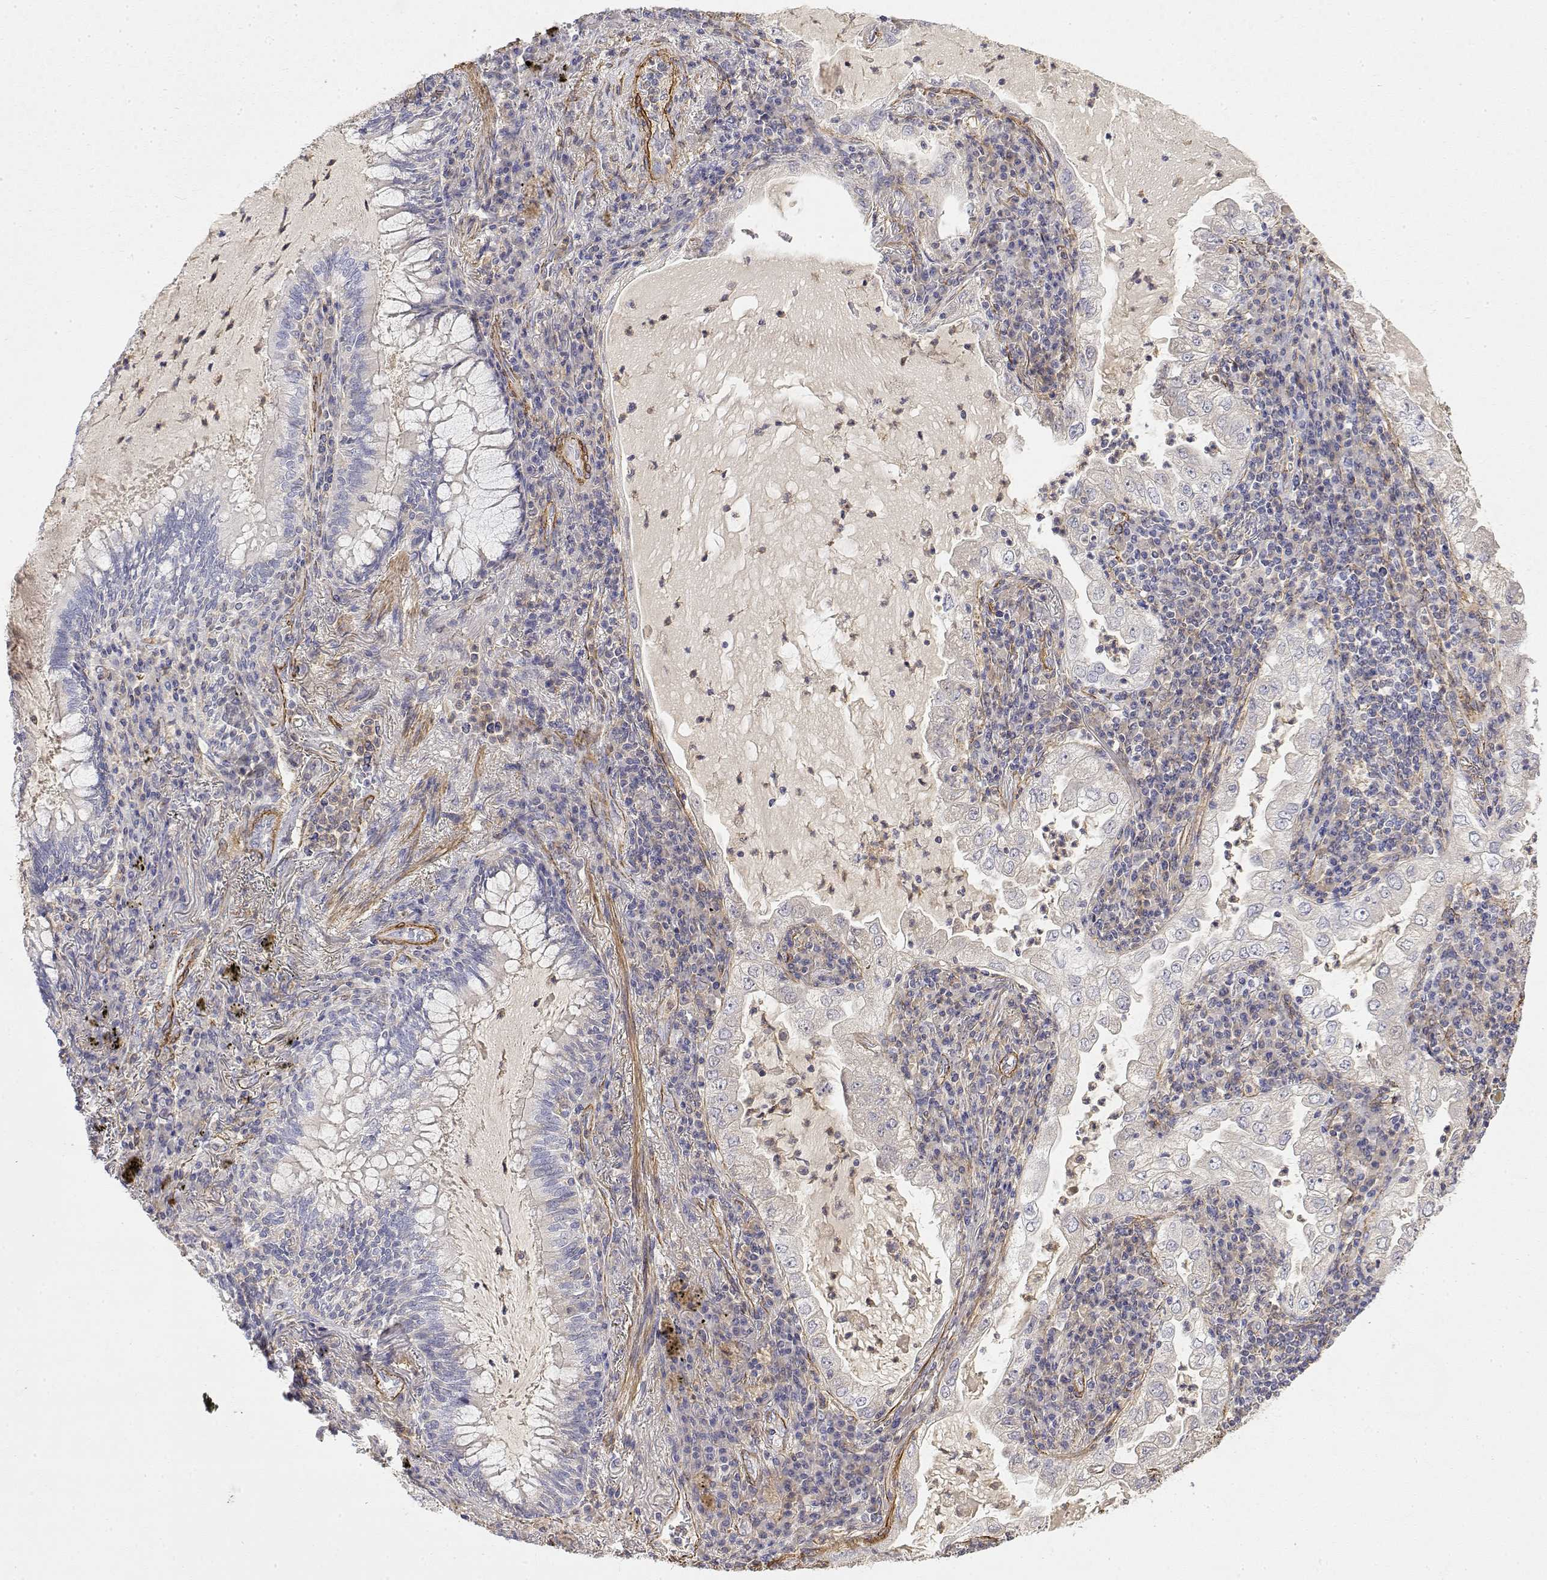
{"staining": {"intensity": "negative", "quantity": "none", "location": "none"}, "tissue": "lung cancer", "cell_type": "Tumor cells", "image_type": "cancer", "snomed": [{"axis": "morphology", "description": "Adenocarcinoma, NOS"}, {"axis": "topography", "description": "Lung"}], "caption": "This is a photomicrograph of IHC staining of lung adenocarcinoma, which shows no staining in tumor cells.", "gene": "SOWAHD", "patient": {"sex": "female", "age": 73}}